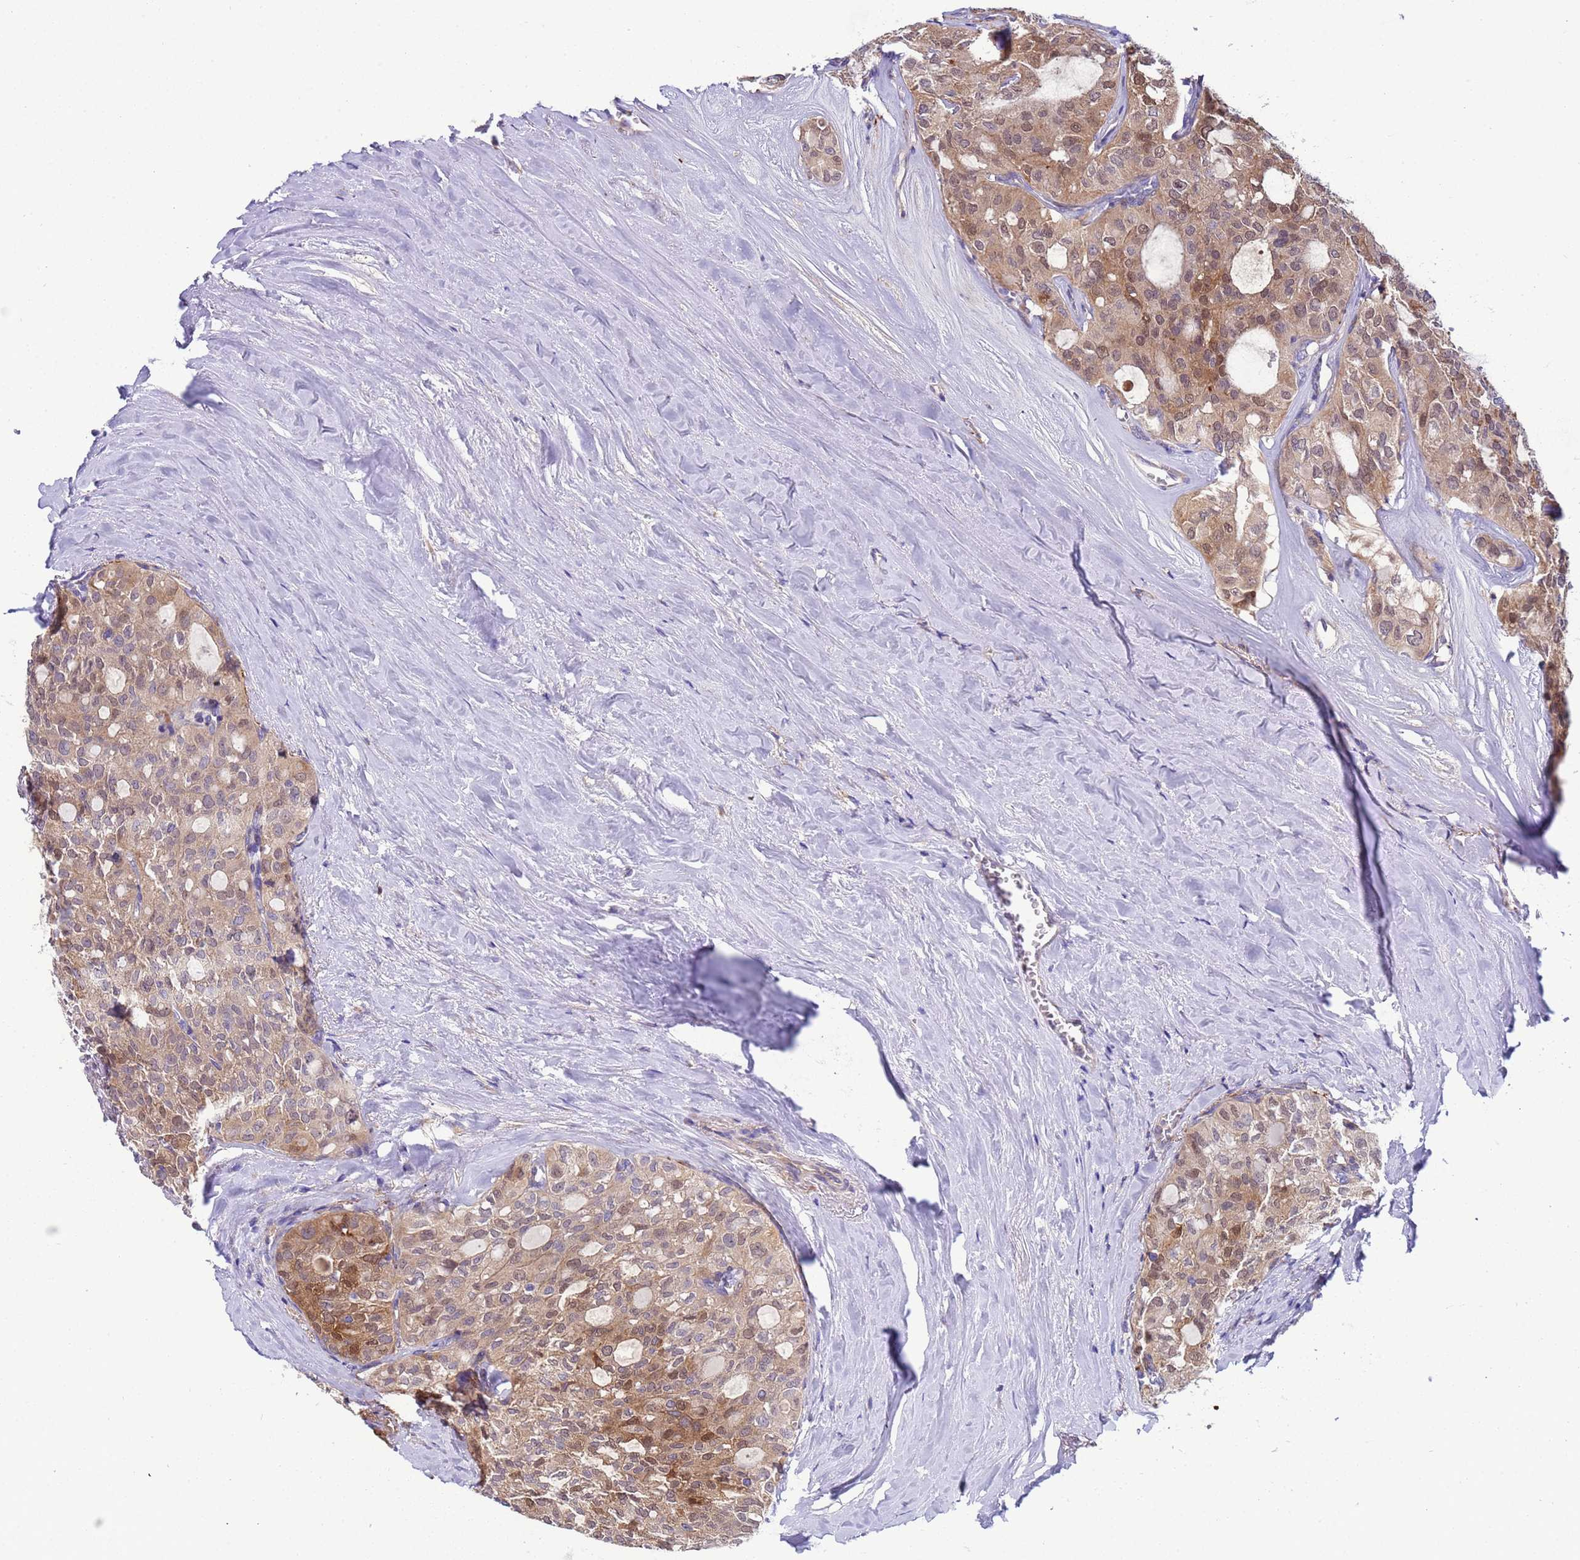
{"staining": {"intensity": "moderate", "quantity": "25%-75%", "location": "cytoplasmic/membranous,nuclear"}, "tissue": "thyroid cancer", "cell_type": "Tumor cells", "image_type": "cancer", "snomed": [{"axis": "morphology", "description": "Follicular adenoma carcinoma, NOS"}, {"axis": "topography", "description": "Thyroid gland"}], "caption": "Immunohistochemistry (IHC) (DAB (3,3'-diaminobenzidine)) staining of human thyroid follicular adenoma carcinoma reveals moderate cytoplasmic/membranous and nuclear protein positivity in approximately 25%-75% of tumor cells.", "gene": "PAQR7", "patient": {"sex": "male", "age": 75}}